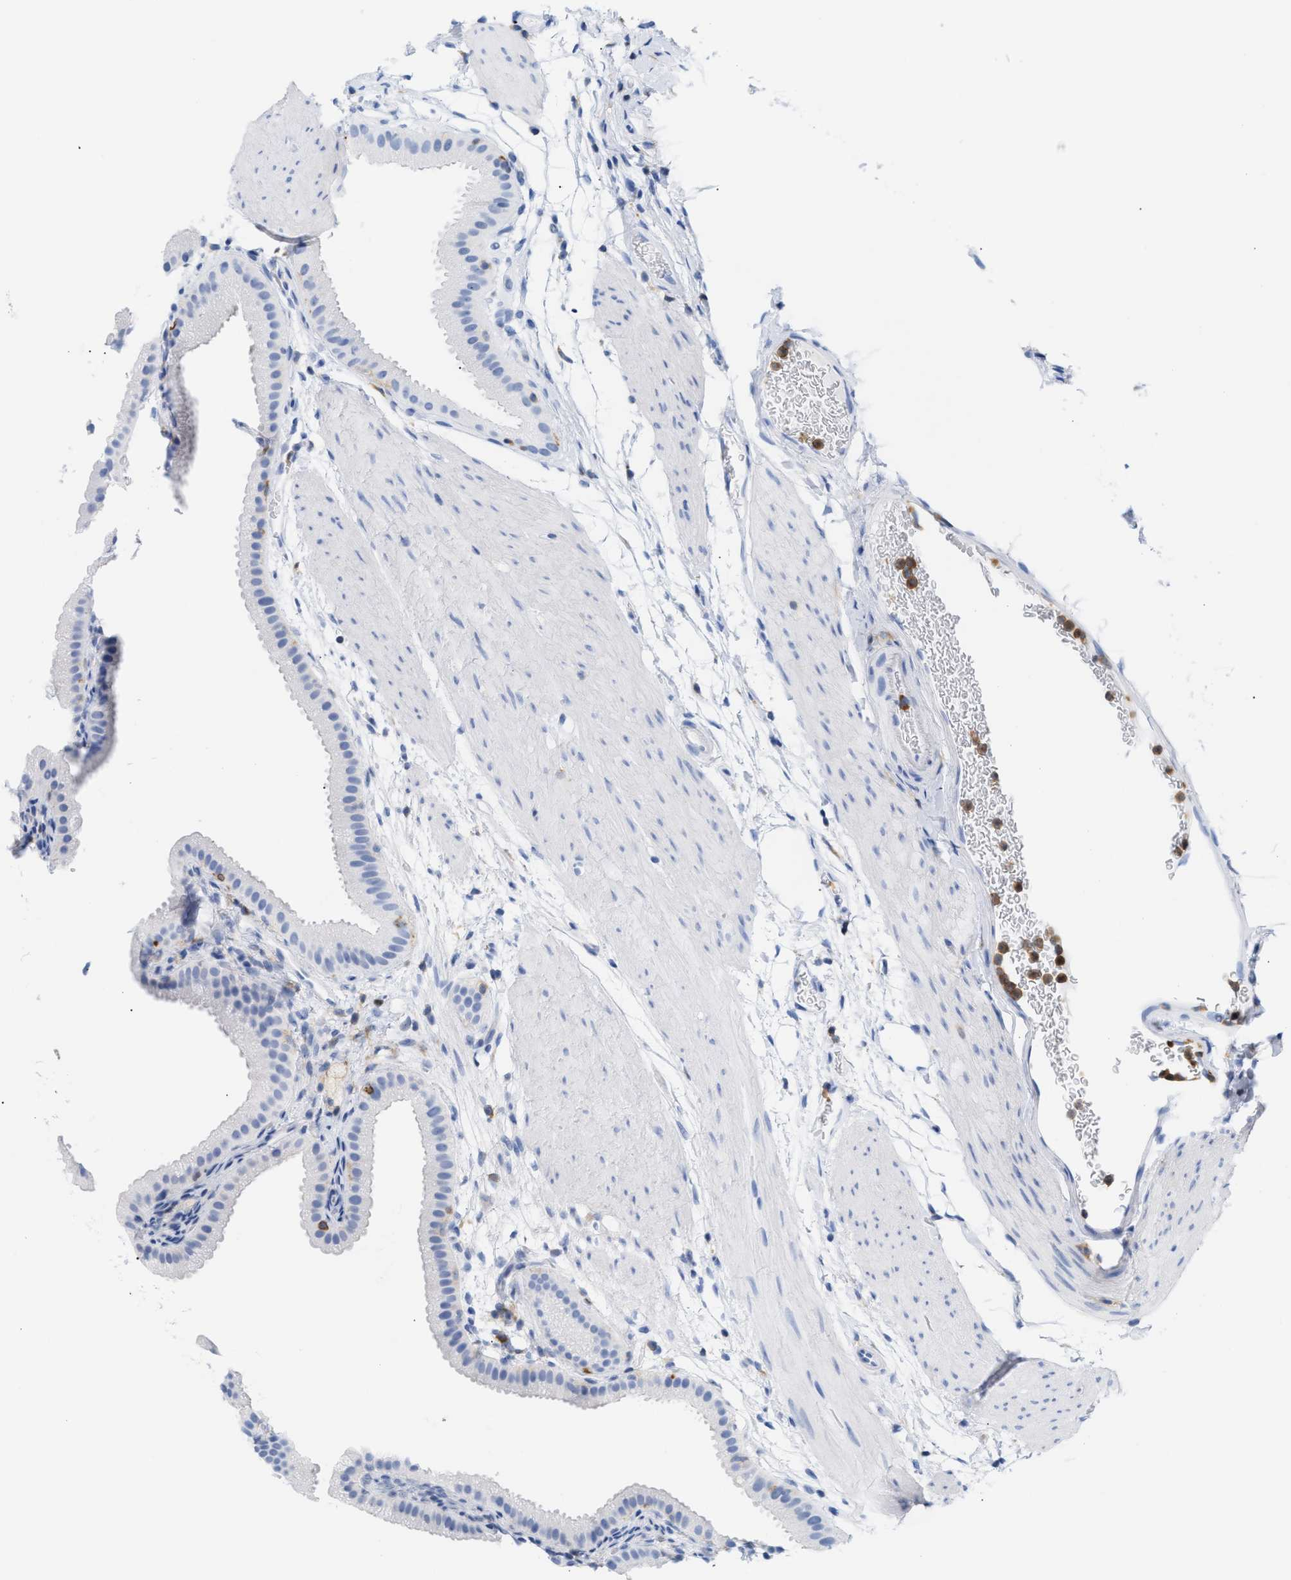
{"staining": {"intensity": "negative", "quantity": "none", "location": "none"}, "tissue": "gallbladder", "cell_type": "Glandular cells", "image_type": "normal", "snomed": [{"axis": "morphology", "description": "Normal tissue, NOS"}, {"axis": "topography", "description": "Gallbladder"}], "caption": "High power microscopy photomicrograph of an immunohistochemistry micrograph of benign gallbladder, revealing no significant staining in glandular cells.", "gene": "LCP1", "patient": {"sex": "female", "age": 64}}